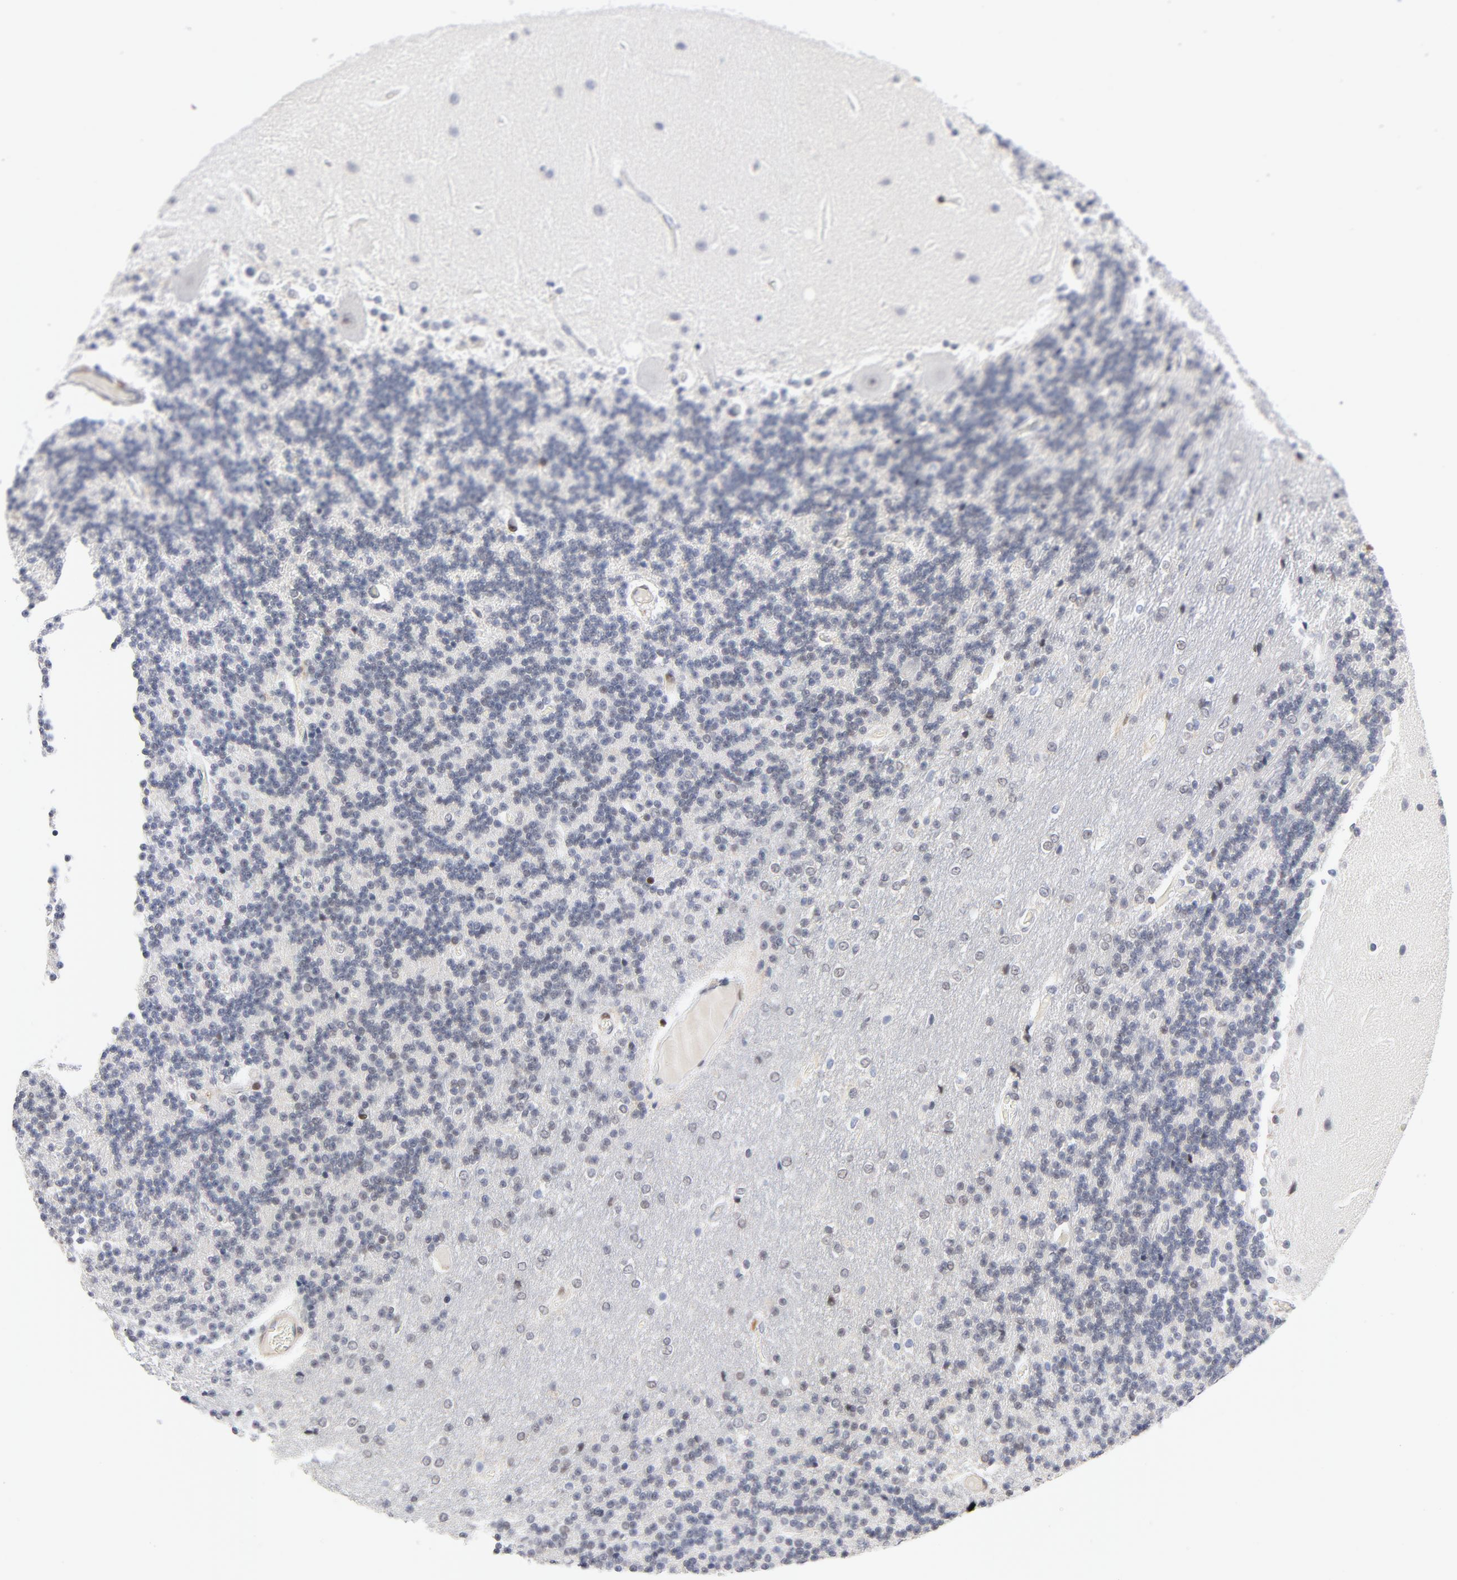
{"staining": {"intensity": "weak", "quantity": "<25%", "location": "nuclear"}, "tissue": "cerebellum", "cell_type": "Cells in granular layer", "image_type": "normal", "snomed": [{"axis": "morphology", "description": "Normal tissue, NOS"}, {"axis": "topography", "description": "Cerebellum"}], "caption": "A high-resolution image shows IHC staining of unremarkable cerebellum, which demonstrates no significant positivity in cells in granular layer.", "gene": "NFIC", "patient": {"sex": "female", "age": 54}}